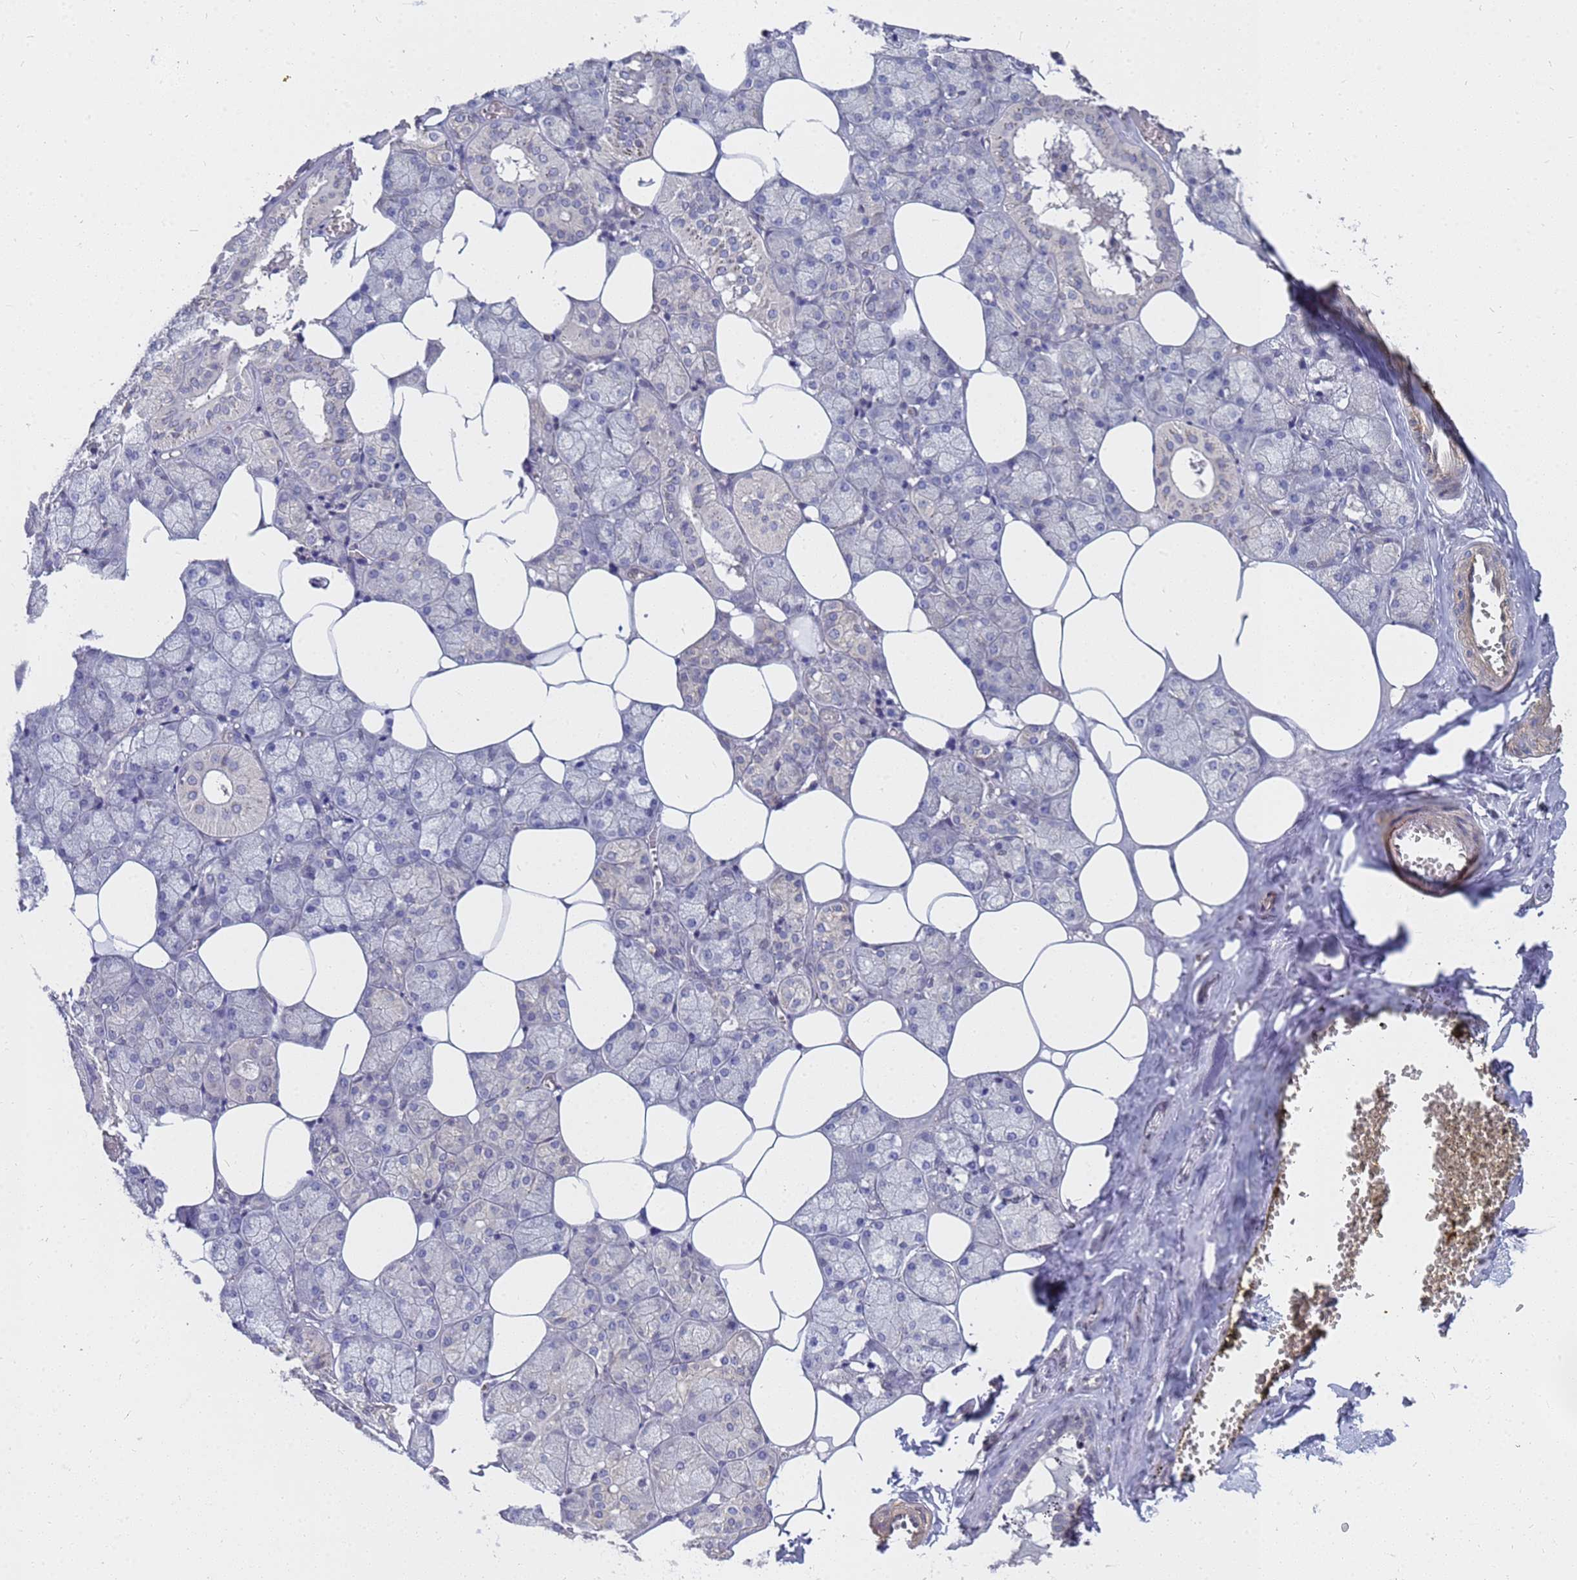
{"staining": {"intensity": "weak", "quantity": "<25%", "location": "cytoplasmic/membranous"}, "tissue": "salivary gland", "cell_type": "Glandular cells", "image_type": "normal", "snomed": [{"axis": "morphology", "description": "Normal tissue, NOS"}, {"axis": "topography", "description": "Salivary gland"}], "caption": "Glandular cells are negative for protein expression in normal human salivary gland. (Brightfield microscopy of DAB IHC at high magnification).", "gene": "FAM166B", "patient": {"sex": "male", "age": 62}}